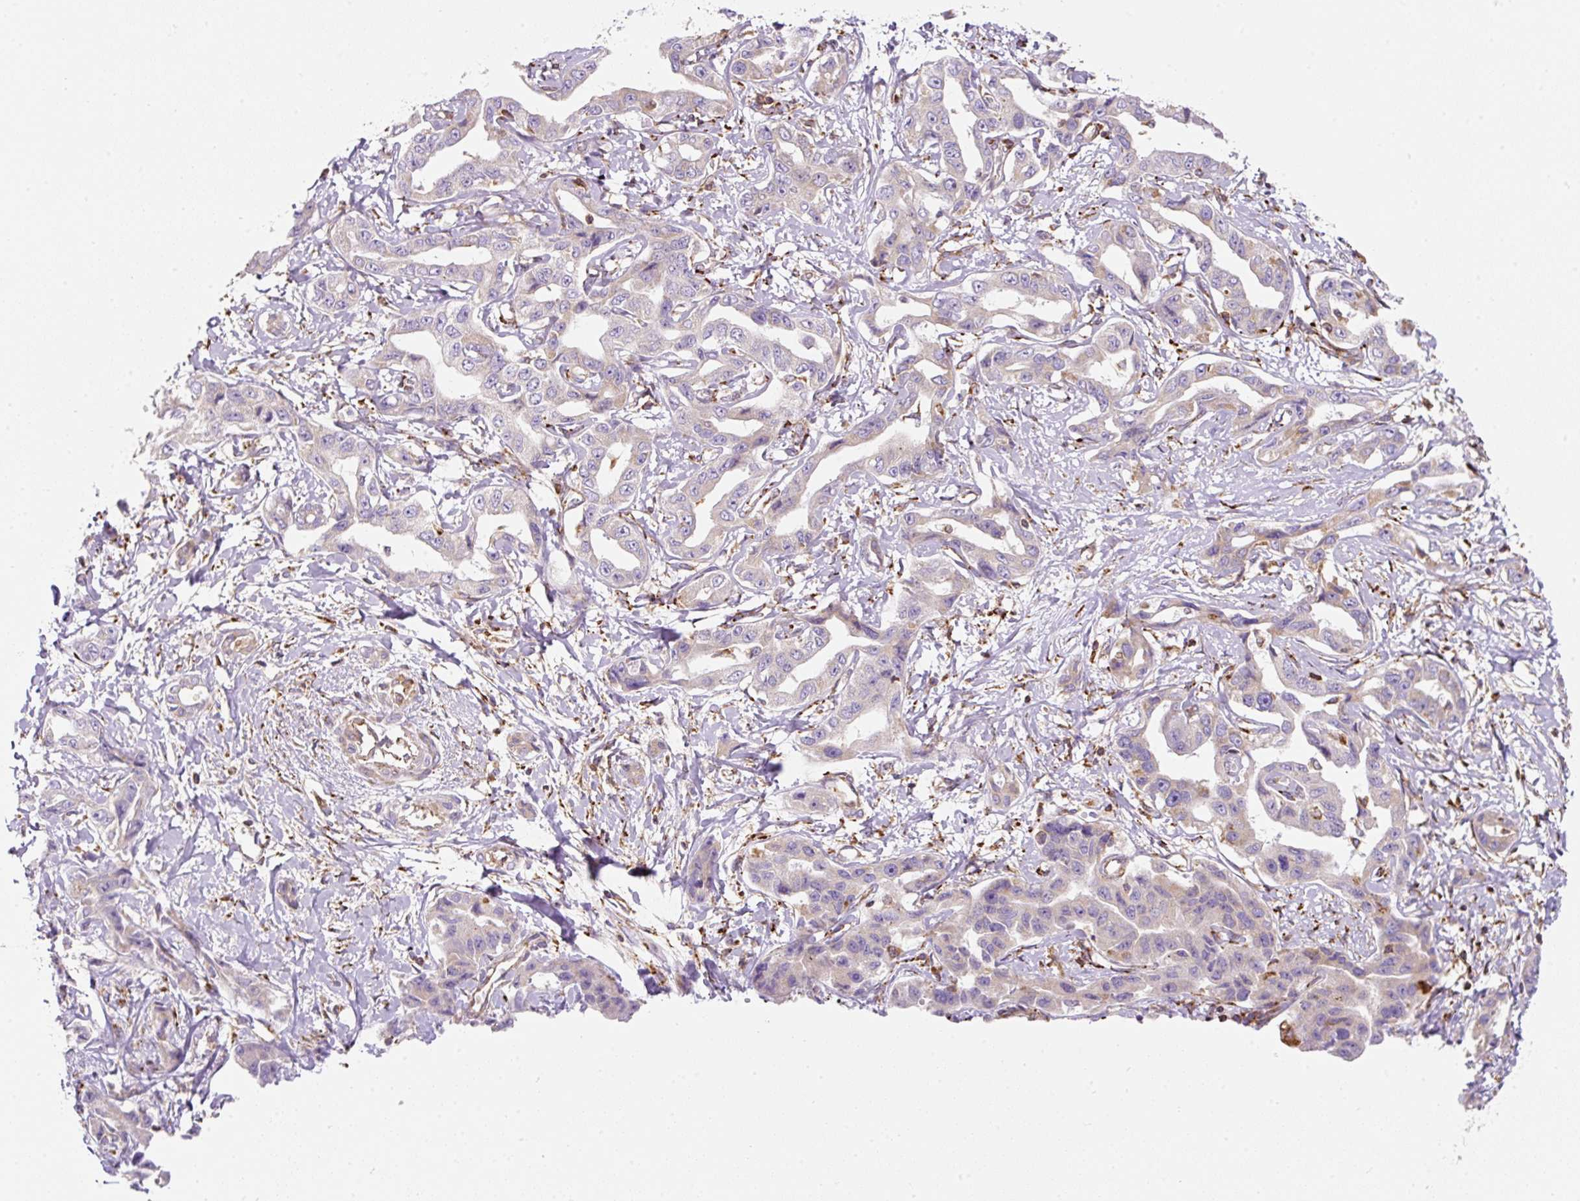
{"staining": {"intensity": "negative", "quantity": "none", "location": "none"}, "tissue": "liver cancer", "cell_type": "Tumor cells", "image_type": "cancer", "snomed": [{"axis": "morphology", "description": "Cholangiocarcinoma"}, {"axis": "topography", "description": "Liver"}], "caption": "The image shows no staining of tumor cells in liver cancer (cholangiocarcinoma). The staining is performed using DAB (3,3'-diaminobenzidine) brown chromogen with nuclei counter-stained in using hematoxylin.", "gene": "ERAP2", "patient": {"sex": "male", "age": 59}}